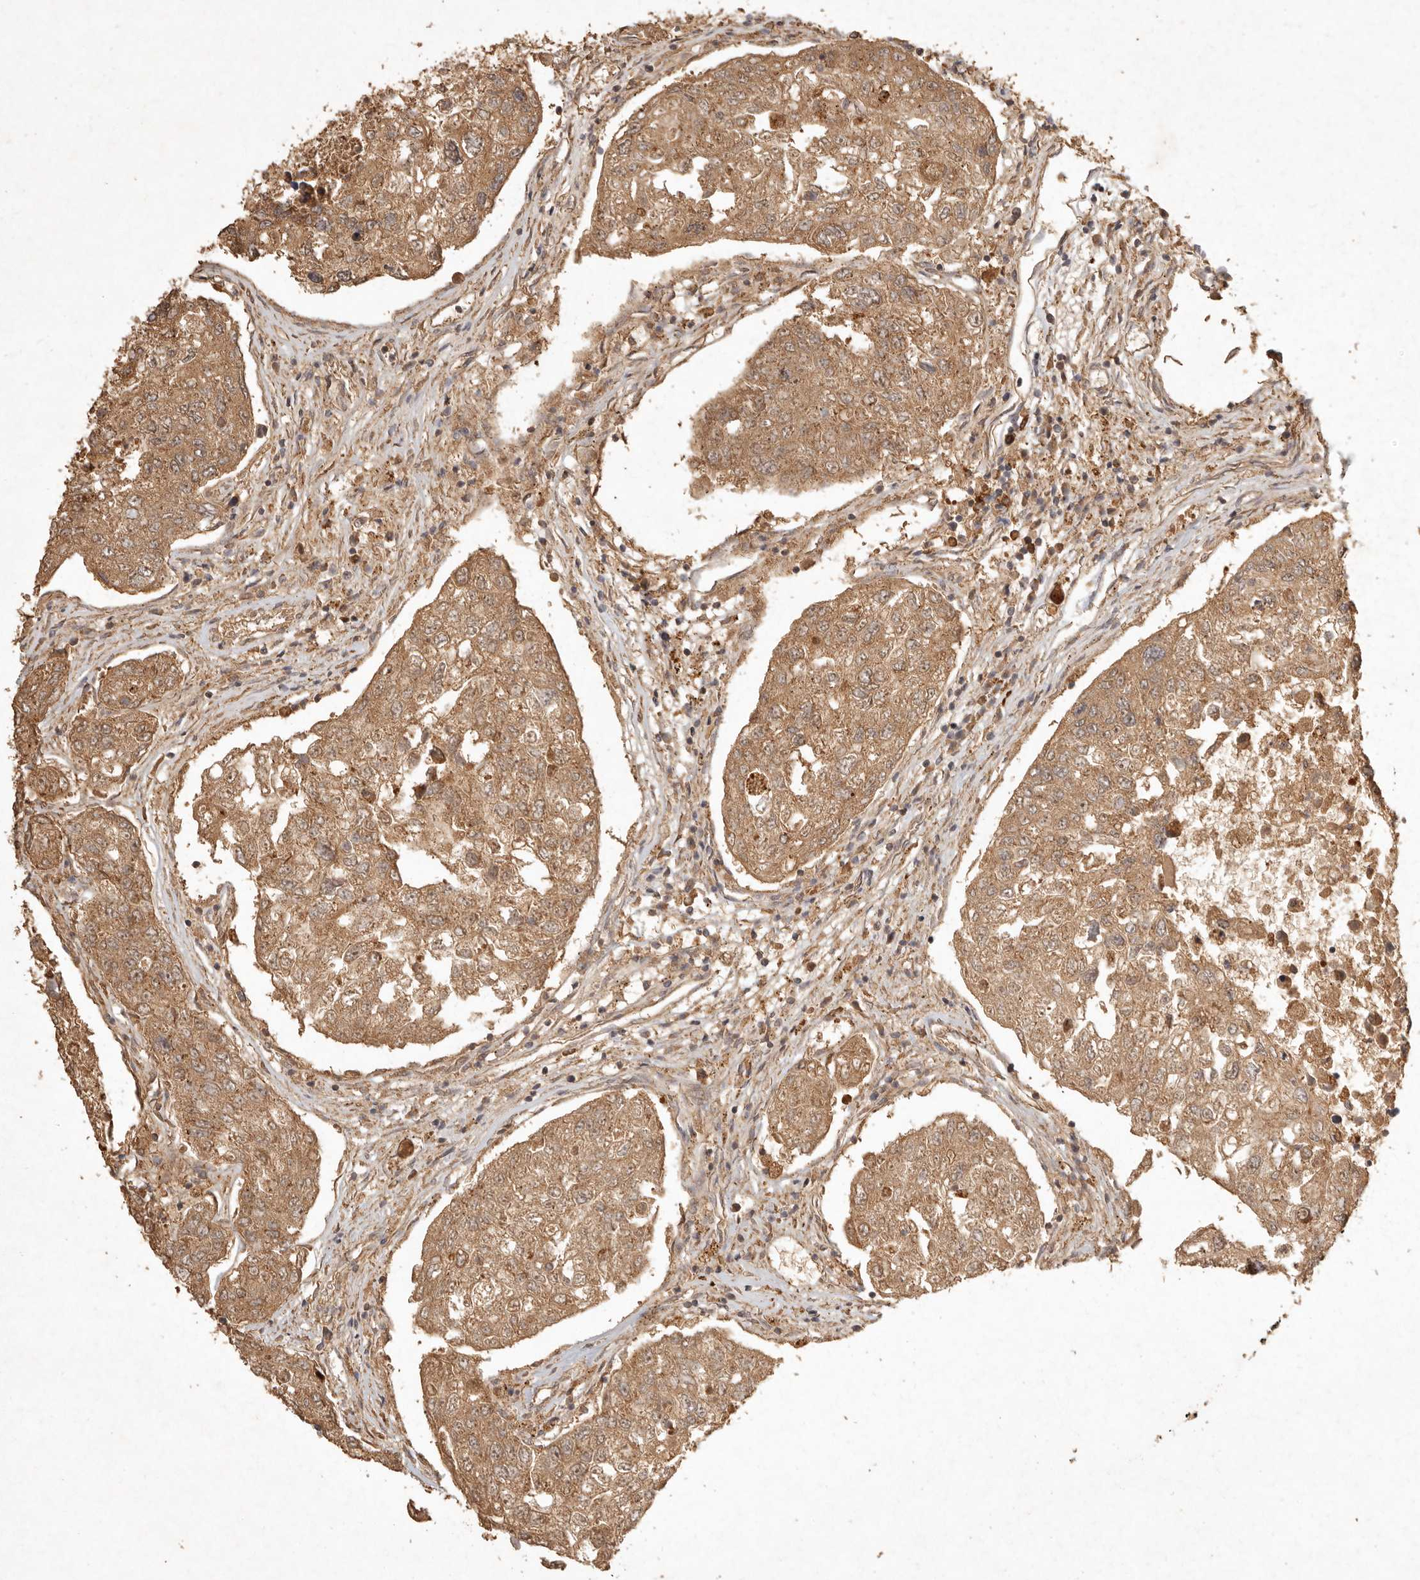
{"staining": {"intensity": "moderate", "quantity": ">75%", "location": "cytoplasmic/membranous"}, "tissue": "urothelial cancer", "cell_type": "Tumor cells", "image_type": "cancer", "snomed": [{"axis": "morphology", "description": "Urothelial carcinoma, High grade"}, {"axis": "topography", "description": "Lymph node"}, {"axis": "topography", "description": "Urinary bladder"}], "caption": "The micrograph shows staining of urothelial carcinoma (high-grade), revealing moderate cytoplasmic/membranous protein positivity (brown color) within tumor cells. (Stains: DAB (3,3'-diaminobenzidine) in brown, nuclei in blue, Microscopy: brightfield microscopy at high magnification).", "gene": "CLEC4C", "patient": {"sex": "male", "age": 51}}